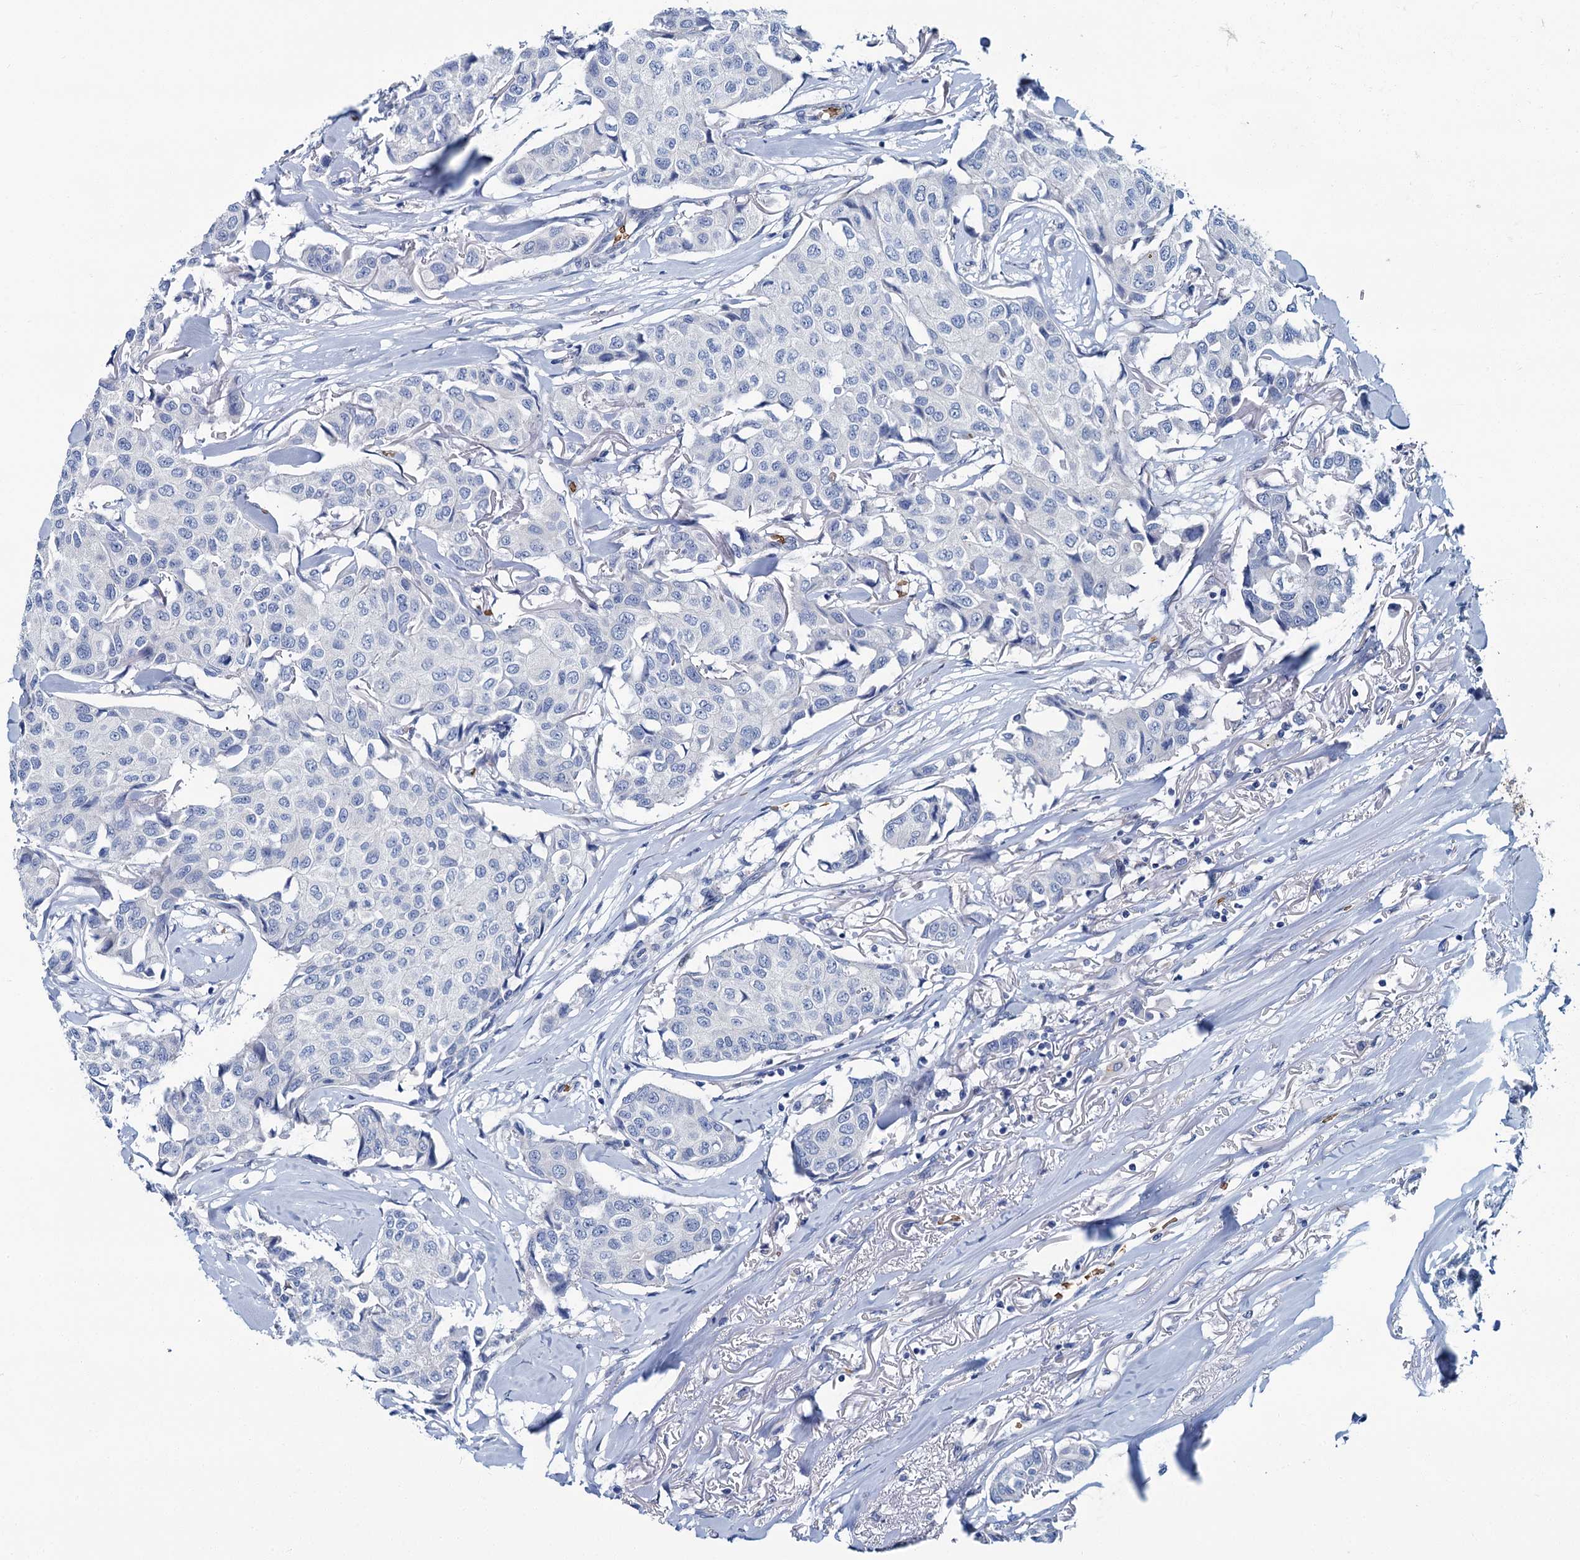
{"staining": {"intensity": "negative", "quantity": "none", "location": "none"}, "tissue": "breast cancer", "cell_type": "Tumor cells", "image_type": "cancer", "snomed": [{"axis": "morphology", "description": "Duct carcinoma"}, {"axis": "topography", "description": "Breast"}], "caption": "Immunohistochemical staining of breast cancer exhibits no significant staining in tumor cells. The staining was performed using DAB (3,3'-diaminobenzidine) to visualize the protein expression in brown, while the nuclei were stained in blue with hematoxylin (Magnification: 20x).", "gene": "ATG2A", "patient": {"sex": "female", "age": 80}}